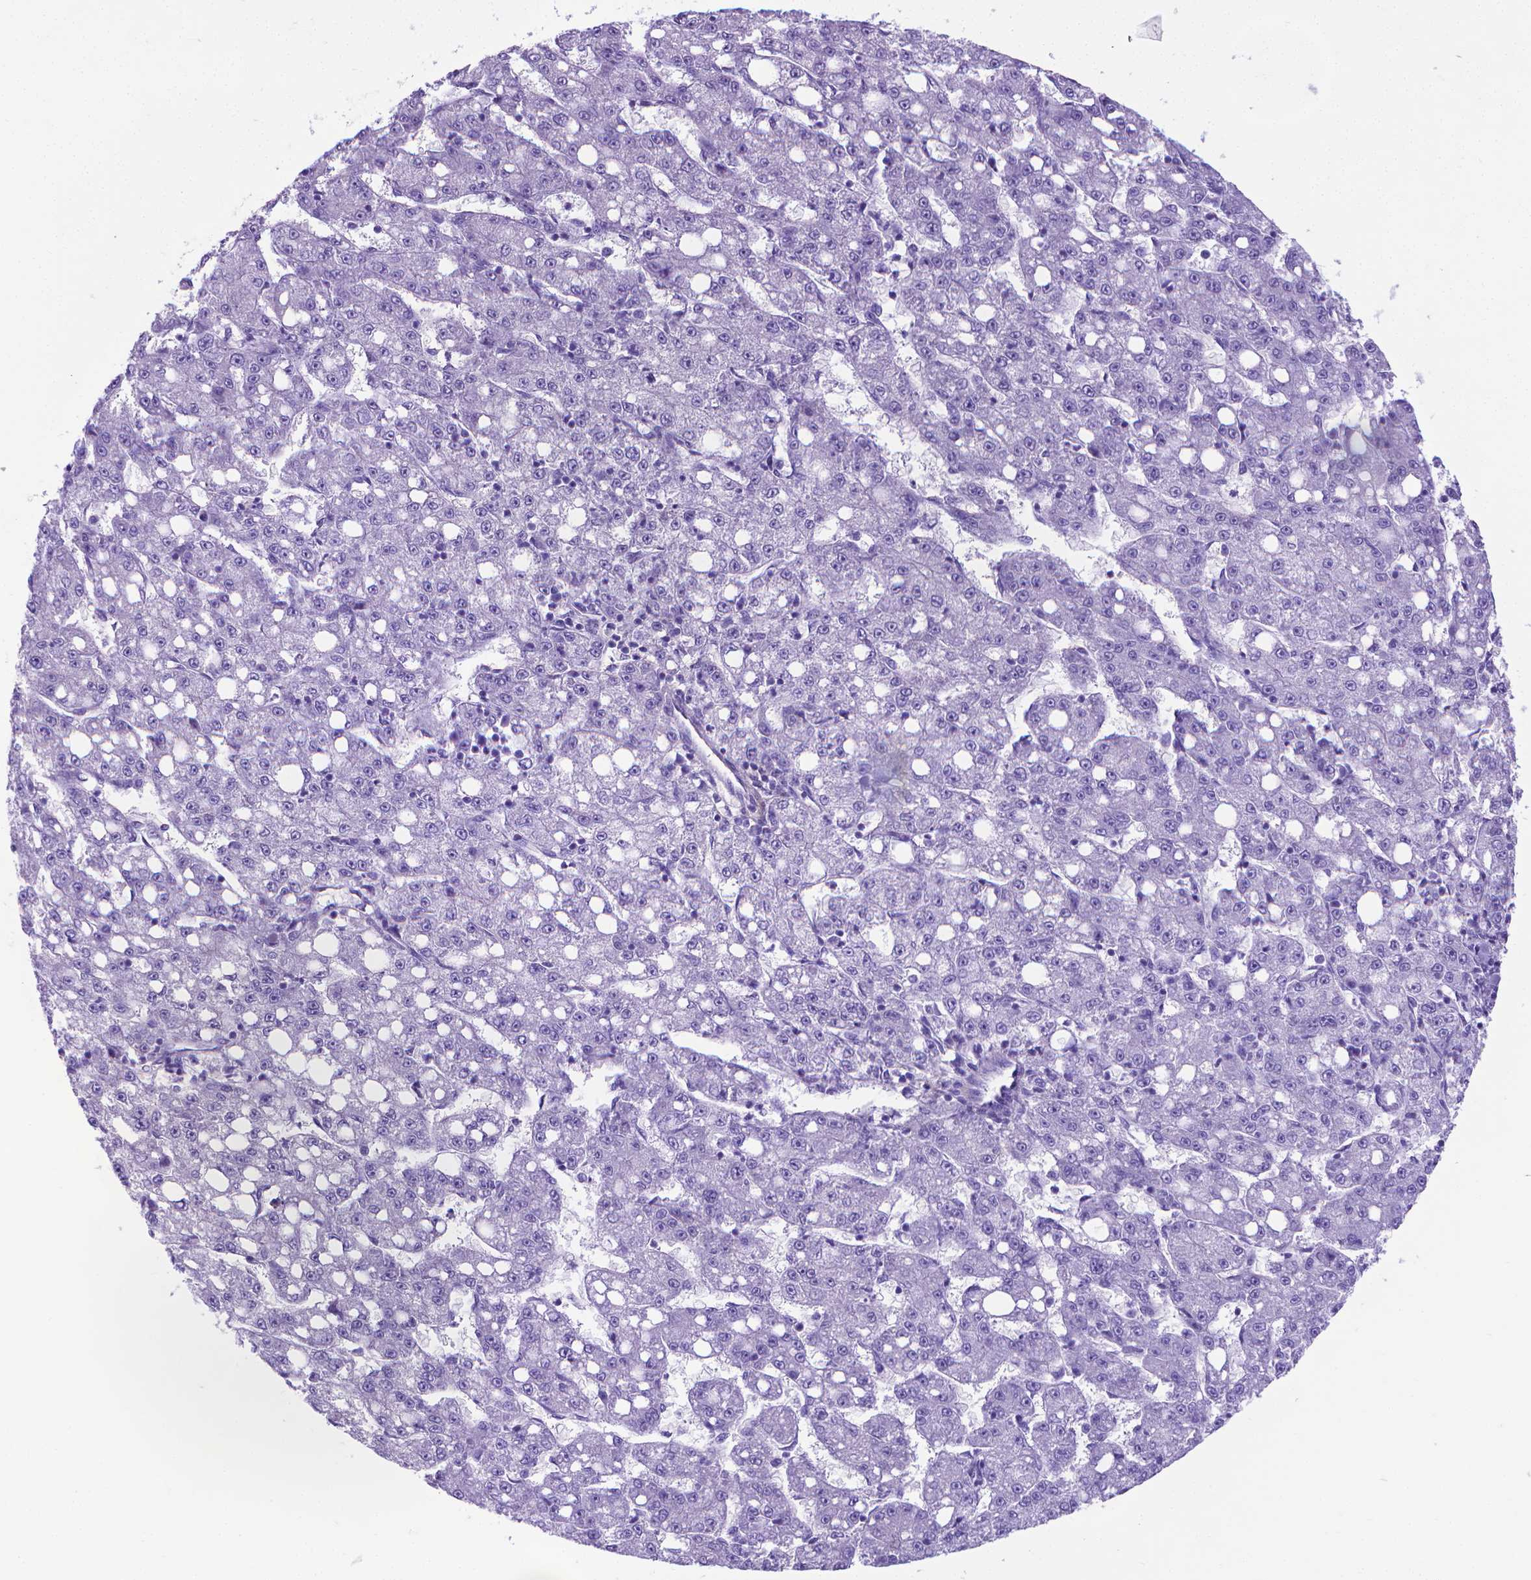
{"staining": {"intensity": "negative", "quantity": "none", "location": "none"}, "tissue": "liver cancer", "cell_type": "Tumor cells", "image_type": "cancer", "snomed": [{"axis": "morphology", "description": "Carcinoma, Hepatocellular, NOS"}, {"axis": "topography", "description": "Liver"}], "caption": "IHC photomicrograph of neoplastic tissue: human liver hepatocellular carcinoma stained with DAB displays no significant protein staining in tumor cells.", "gene": "MFAP2", "patient": {"sex": "female", "age": 65}}